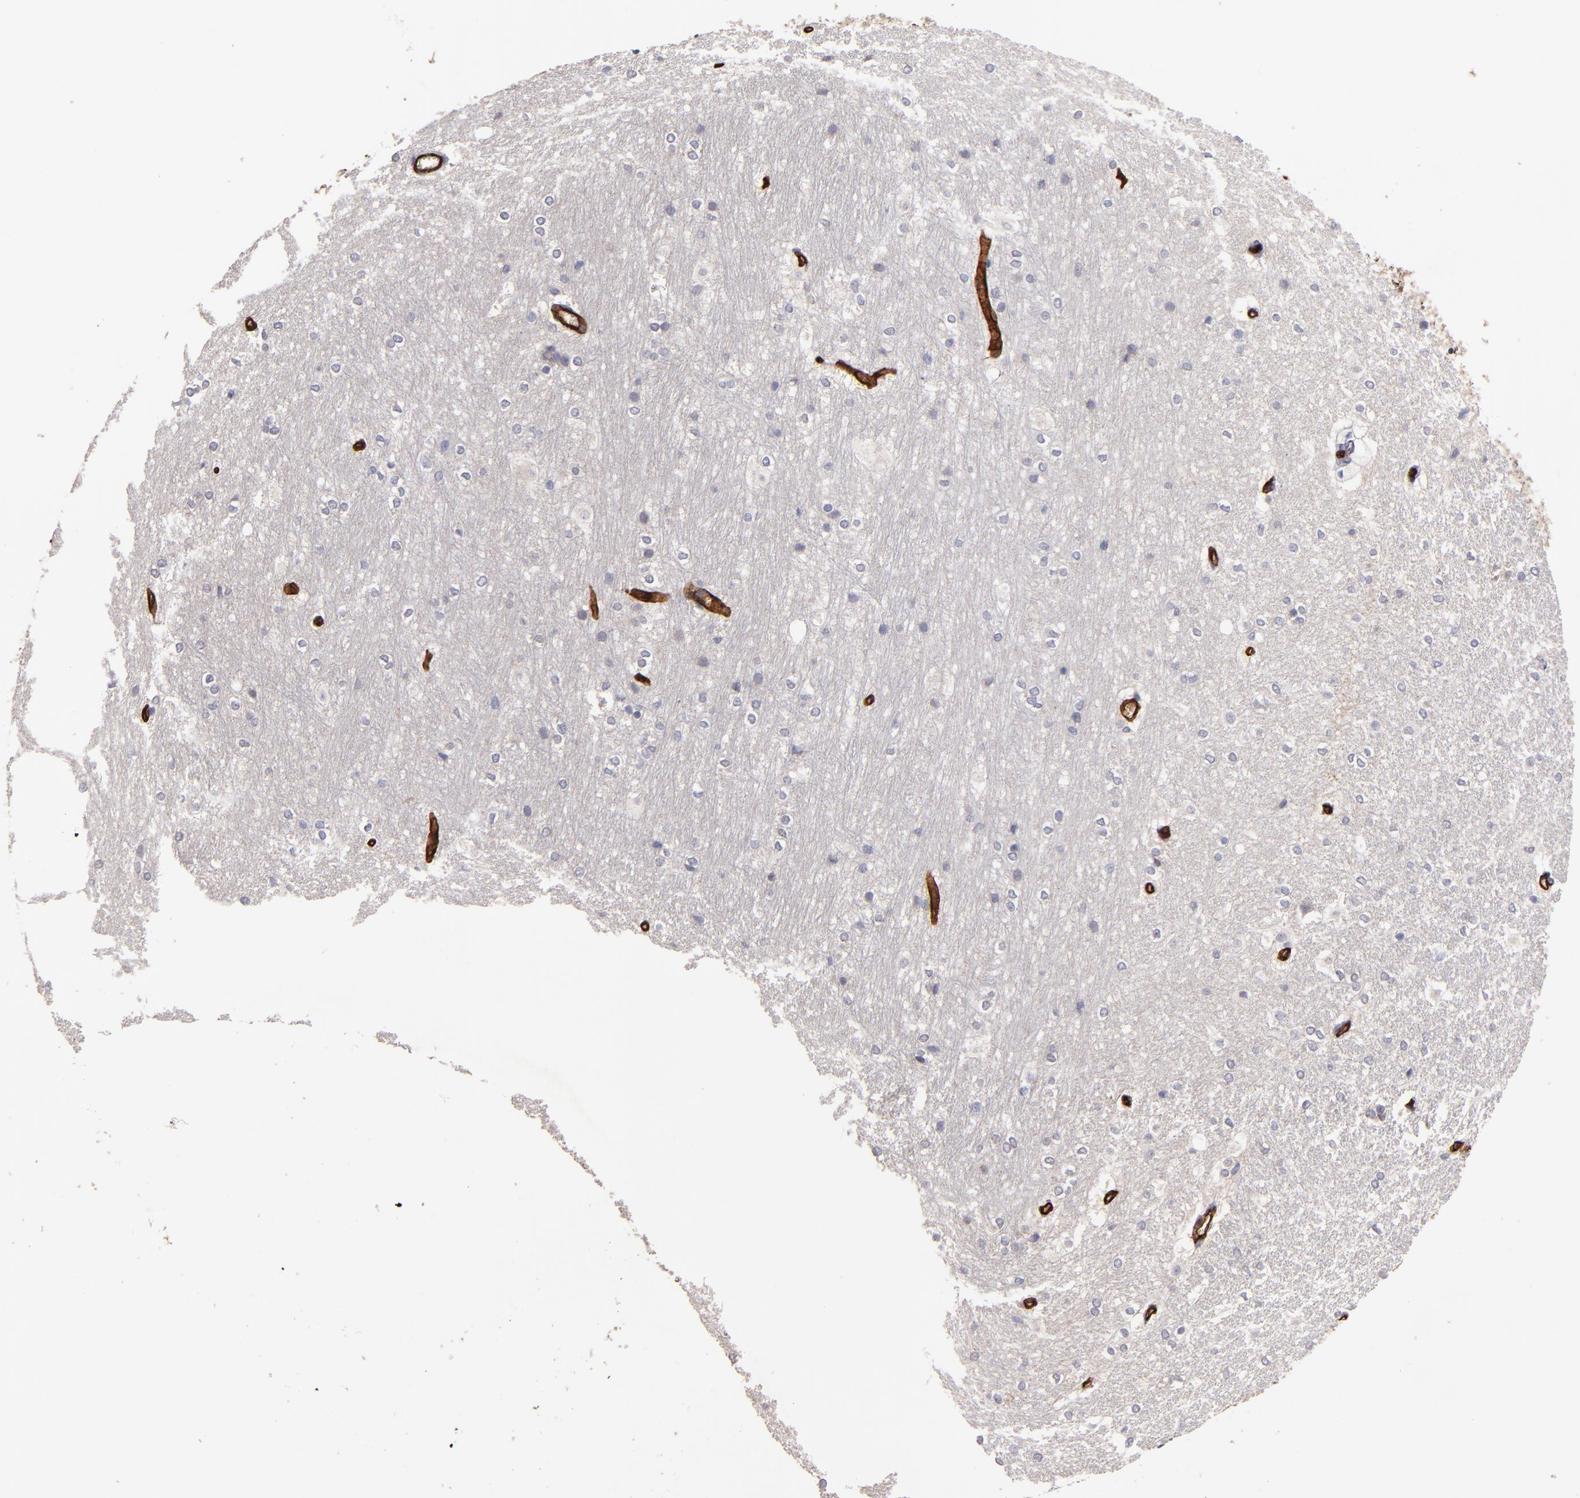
{"staining": {"intensity": "negative", "quantity": "none", "location": "none"}, "tissue": "hippocampus", "cell_type": "Glial cells", "image_type": "normal", "snomed": [{"axis": "morphology", "description": "Normal tissue, NOS"}, {"axis": "topography", "description": "Hippocampus"}], "caption": "This is an IHC histopathology image of normal human hippocampus. There is no positivity in glial cells.", "gene": "CLDN5", "patient": {"sex": "female", "age": 19}}